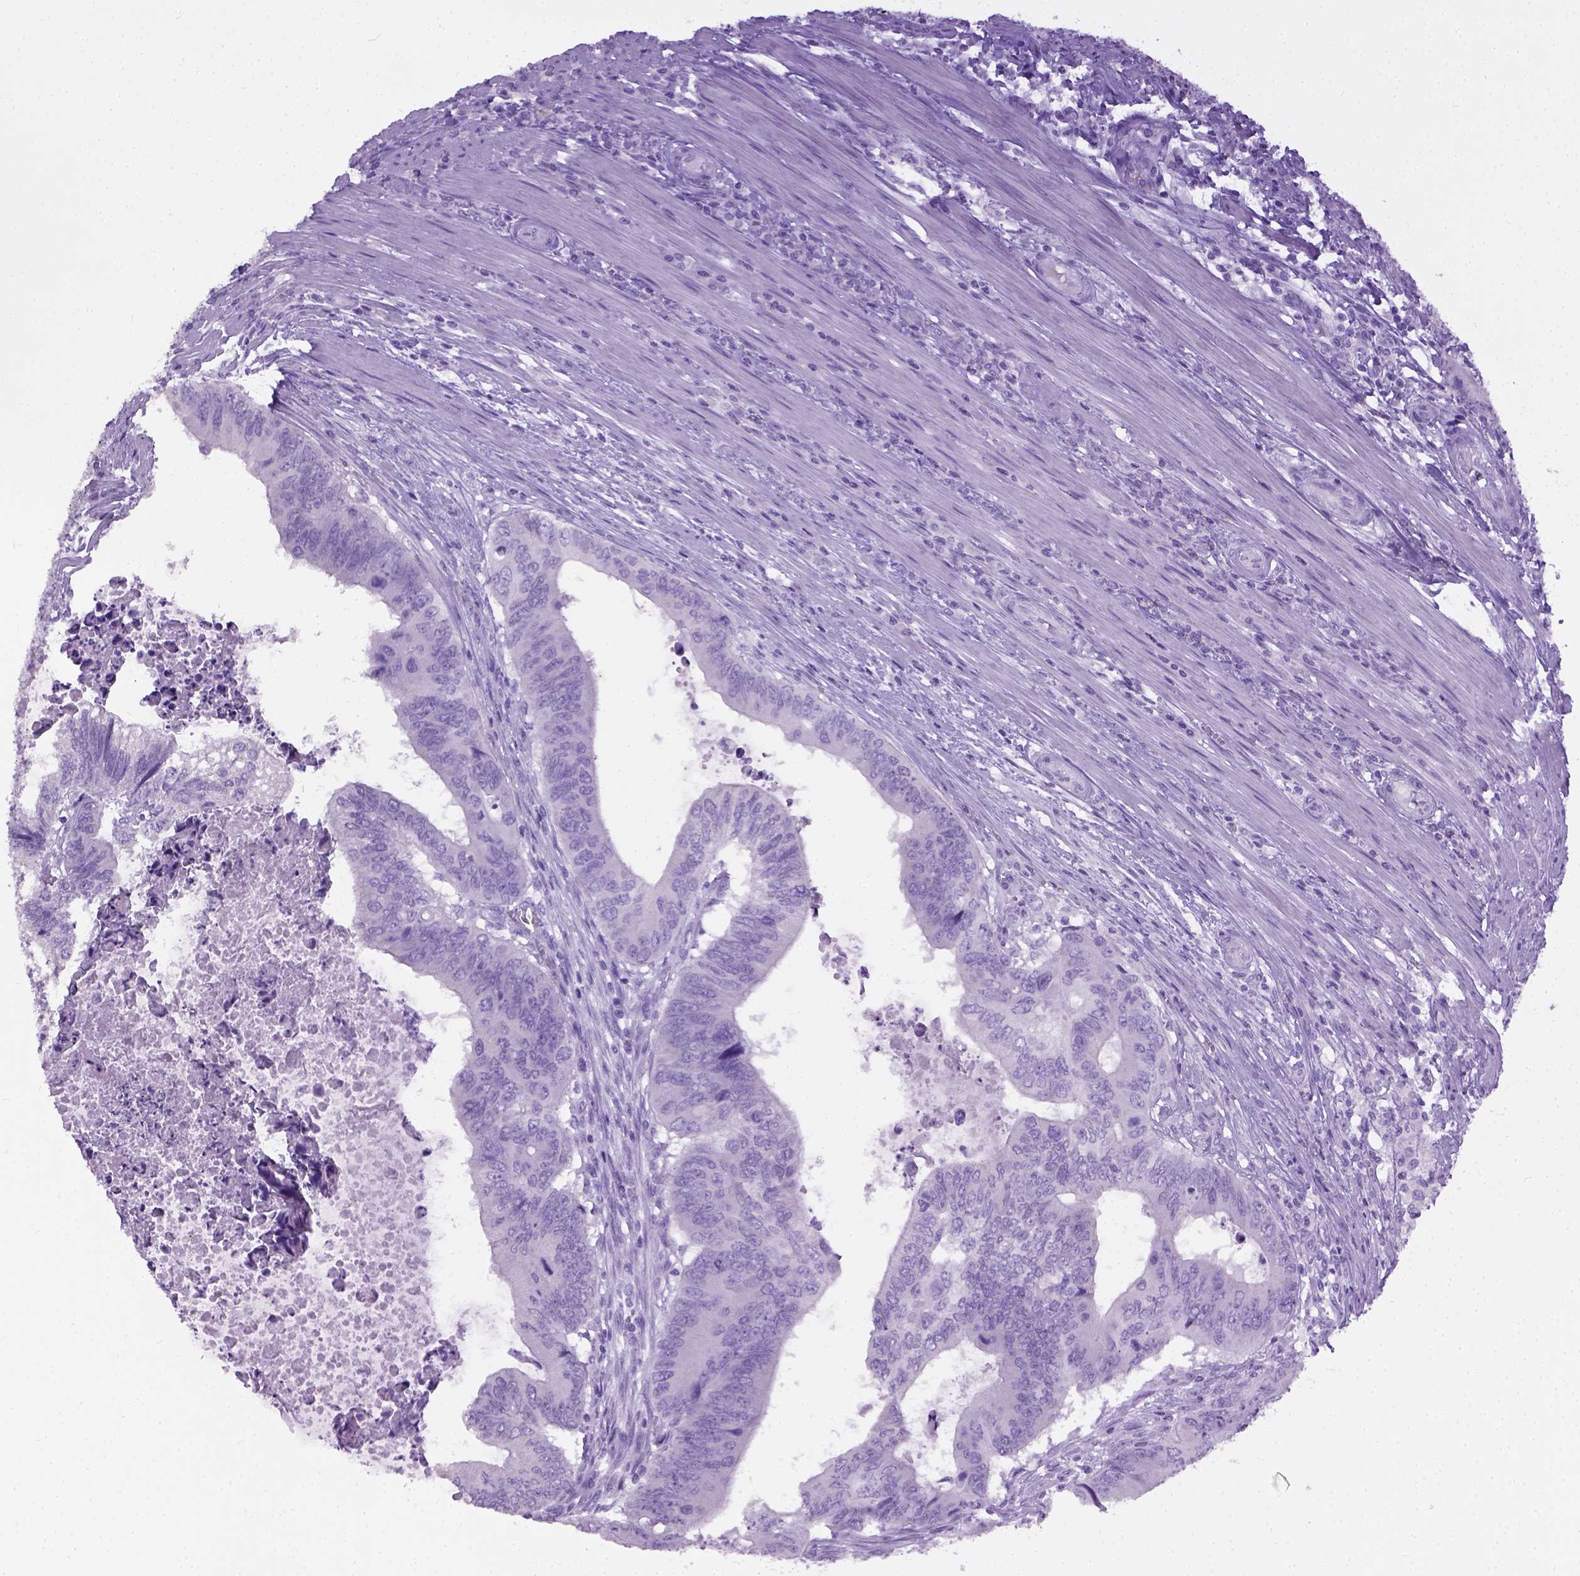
{"staining": {"intensity": "negative", "quantity": "none", "location": "none"}, "tissue": "colorectal cancer", "cell_type": "Tumor cells", "image_type": "cancer", "snomed": [{"axis": "morphology", "description": "Adenocarcinoma, NOS"}, {"axis": "topography", "description": "Colon"}], "caption": "An IHC micrograph of colorectal cancer is shown. There is no staining in tumor cells of colorectal cancer. (Brightfield microscopy of DAB (3,3'-diaminobenzidine) IHC at high magnification).", "gene": "CYP24A1", "patient": {"sex": "male", "age": 53}}